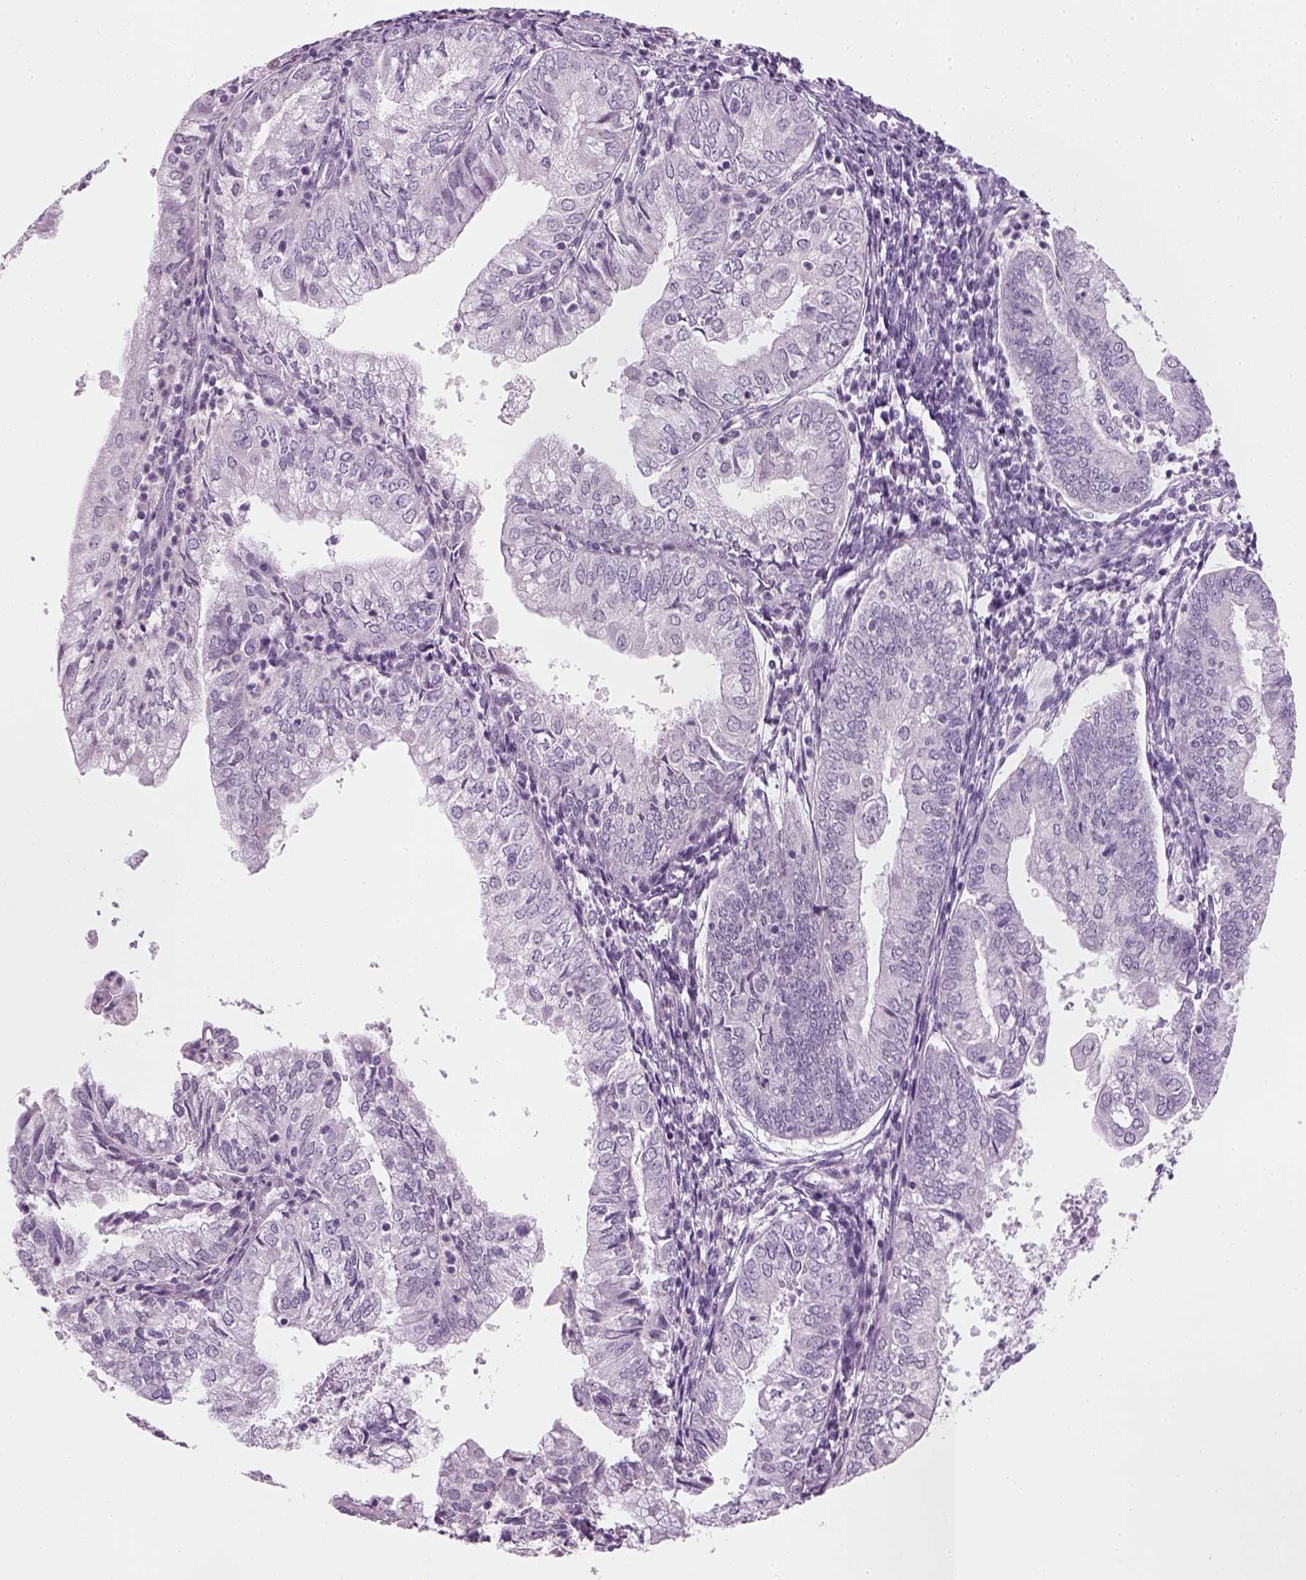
{"staining": {"intensity": "negative", "quantity": "none", "location": "none"}, "tissue": "endometrial cancer", "cell_type": "Tumor cells", "image_type": "cancer", "snomed": [{"axis": "morphology", "description": "Adenocarcinoma, NOS"}, {"axis": "topography", "description": "Endometrium"}], "caption": "Endometrial cancer (adenocarcinoma) stained for a protein using immunohistochemistry (IHC) displays no positivity tumor cells.", "gene": "TH", "patient": {"sex": "female", "age": 55}}